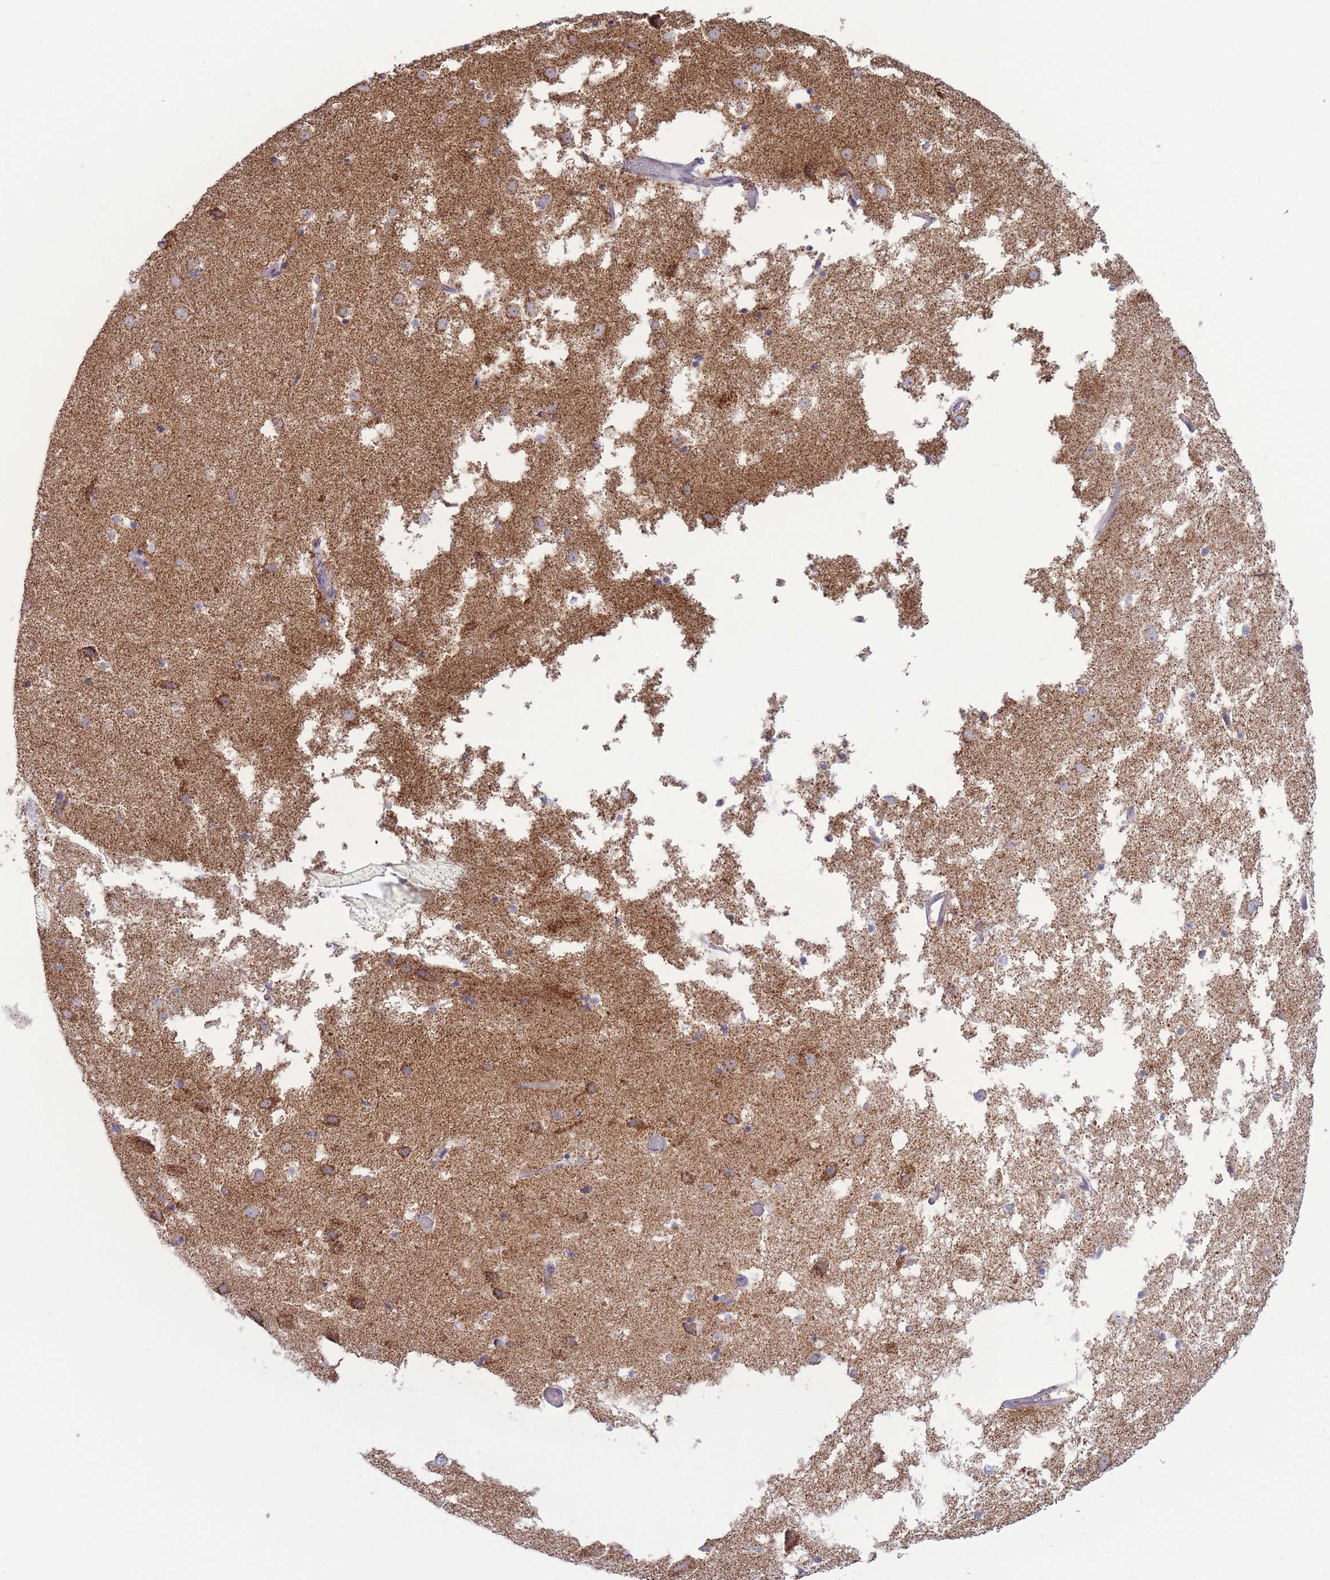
{"staining": {"intensity": "negative", "quantity": "none", "location": "none"}, "tissue": "hippocampus", "cell_type": "Glial cells", "image_type": "normal", "snomed": [{"axis": "morphology", "description": "Normal tissue, NOS"}, {"axis": "topography", "description": "Hippocampus"}], "caption": "The micrograph demonstrates no staining of glial cells in normal hippocampus.", "gene": "PDHA1", "patient": {"sex": "female", "age": 52}}